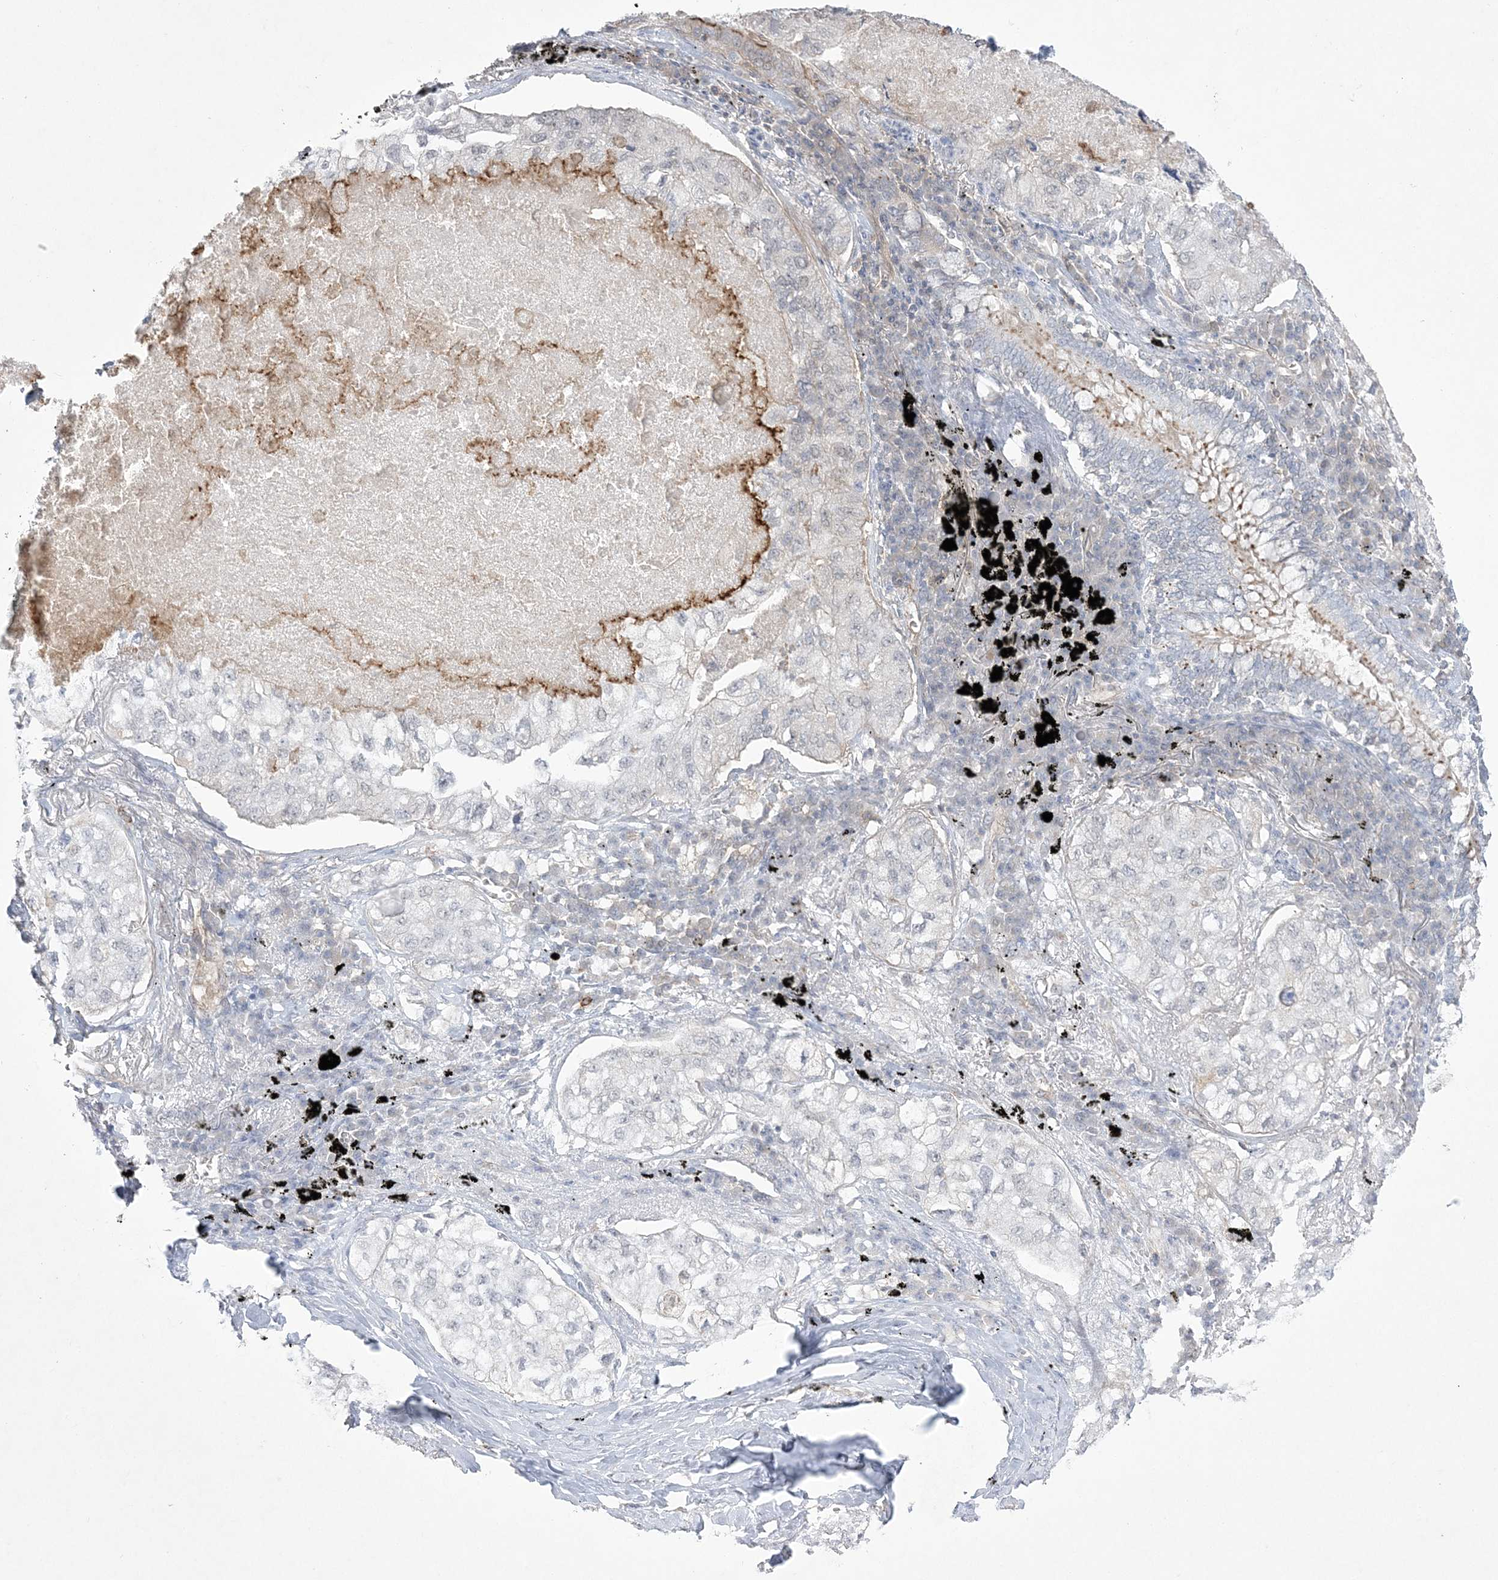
{"staining": {"intensity": "negative", "quantity": "none", "location": "none"}, "tissue": "lung cancer", "cell_type": "Tumor cells", "image_type": "cancer", "snomed": [{"axis": "morphology", "description": "Adenocarcinoma, NOS"}, {"axis": "topography", "description": "Lung"}], "caption": "A micrograph of adenocarcinoma (lung) stained for a protein demonstrates no brown staining in tumor cells.", "gene": "ADAMTS12", "patient": {"sex": "male", "age": 65}}